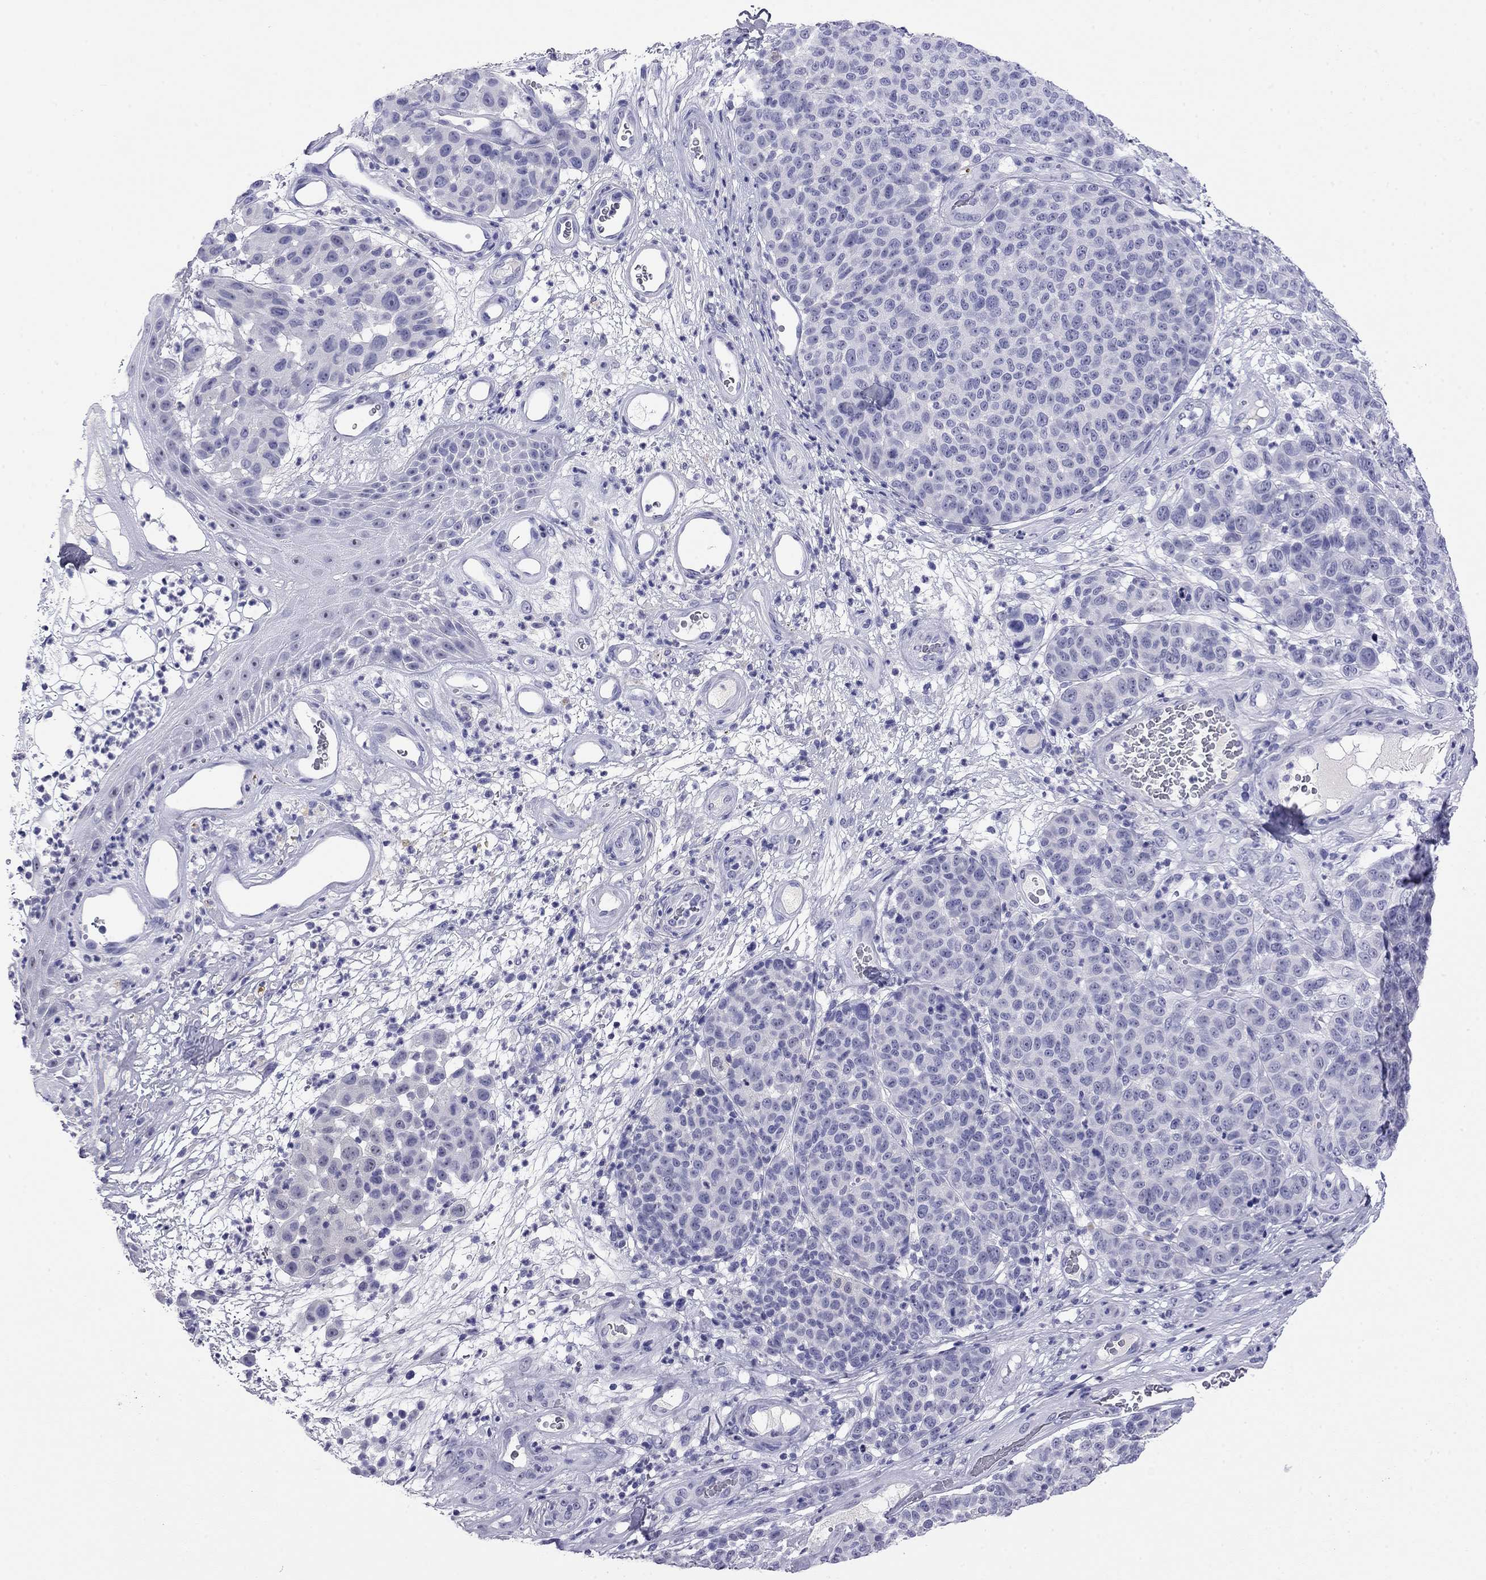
{"staining": {"intensity": "negative", "quantity": "none", "location": "none"}, "tissue": "melanoma", "cell_type": "Tumor cells", "image_type": "cancer", "snomed": [{"axis": "morphology", "description": "Malignant melanoma, NOS"}, {"axis": "topography", "description": "Skin"}], "caption": "Tumor cells show no significant protein expression in malignant melanoma.", "gene": "ODF4", "patient": {"sex": "male", "age": 59}}